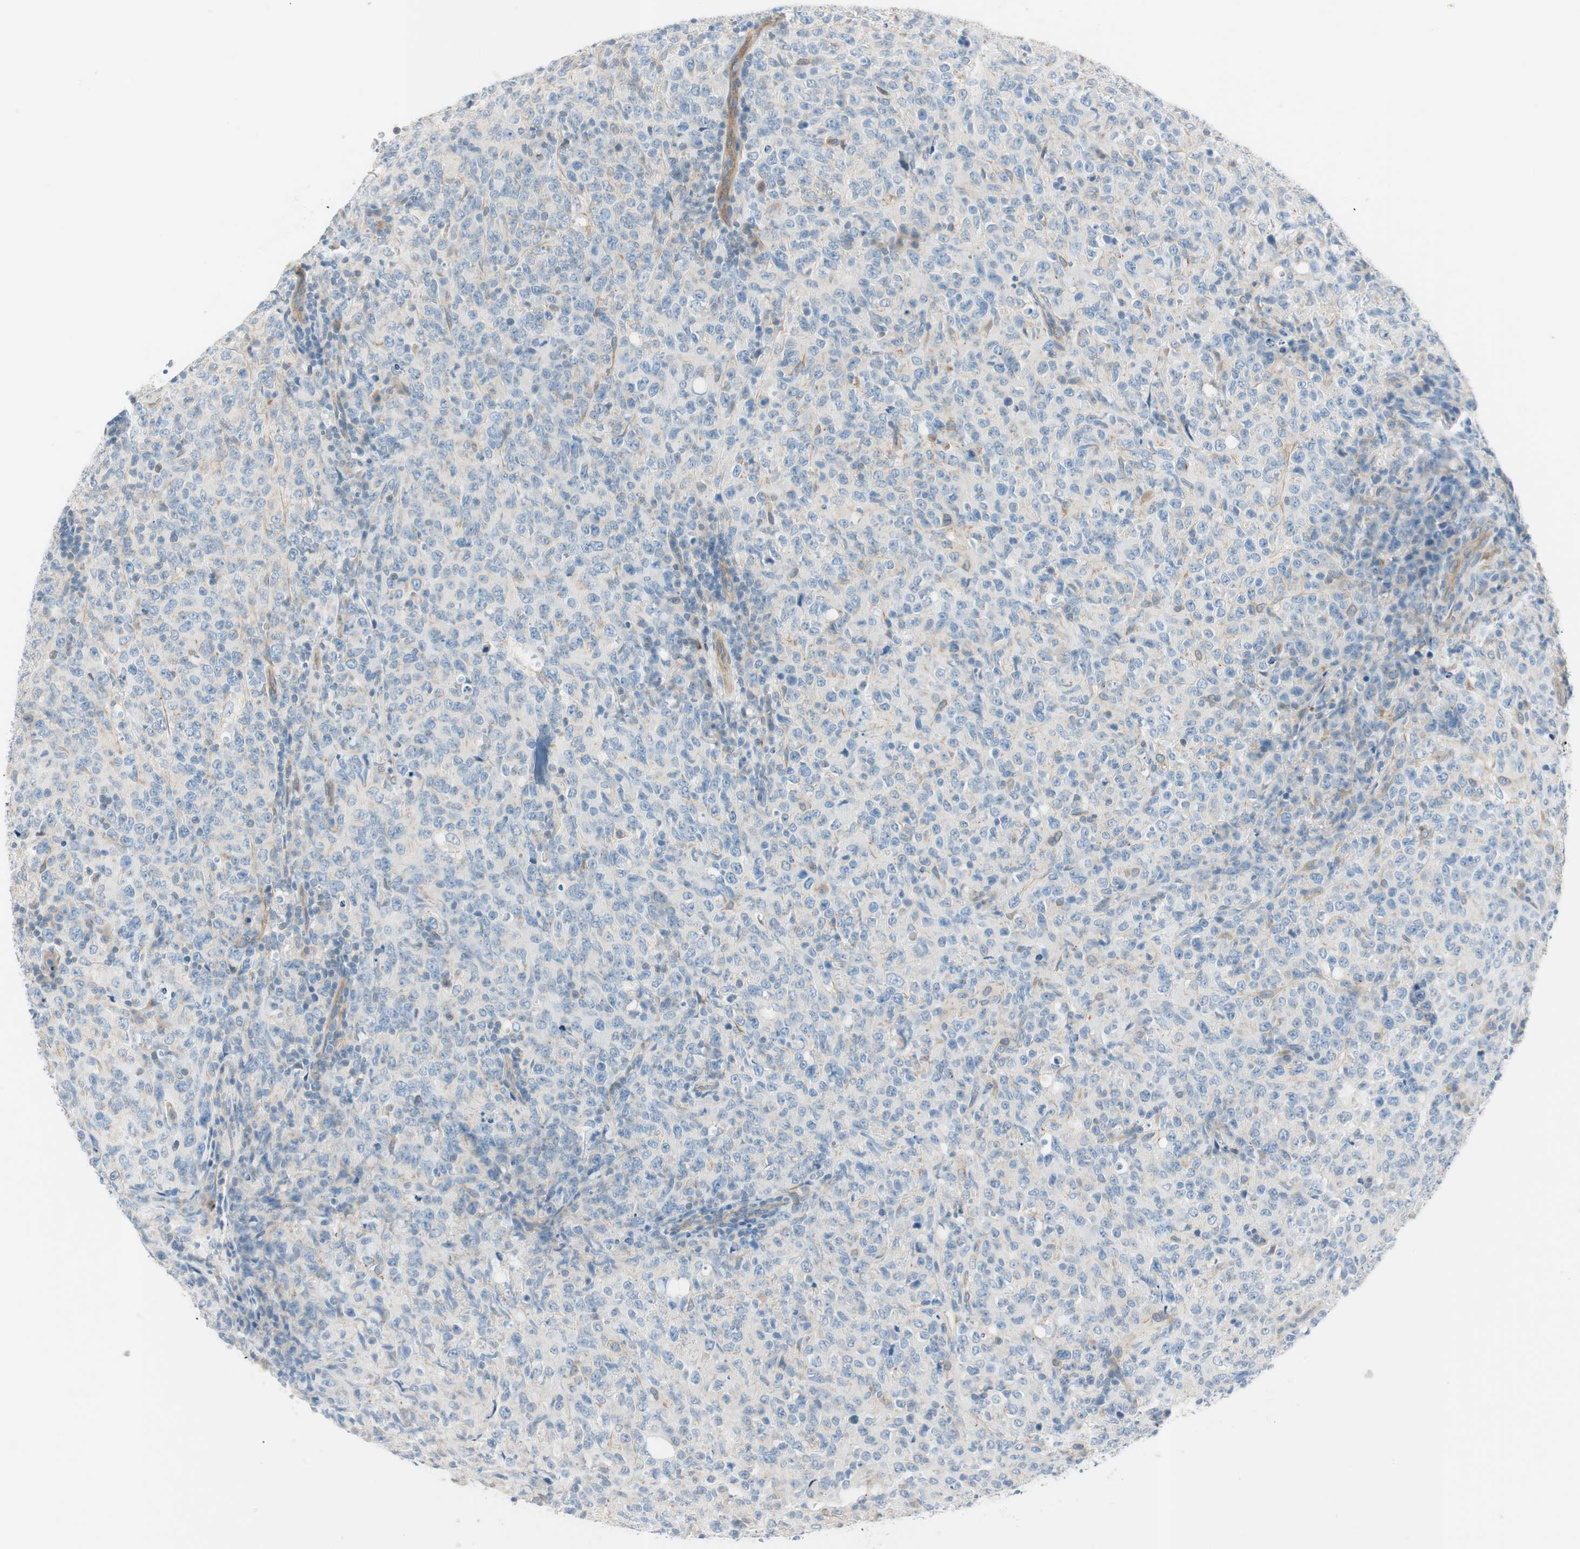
{"staining": {"intensity": "negative", "quantity": "none", "location": "none"}, "tissue": "lymphoma", "cell_type": "Tumor cells", "image_type": "cancer", "snomed": [{"axis": "morphology", "description": "Malignant lymphoma, non-Hodgkin's type, High grade"}, {"axis": "topography", "description": "Tonsil"}], "caption": "The immunohistochemistry (IHC) micrograph has no significant staining in tumor cells of lymphoma tissue. Brightfield microscopy of IHC stained with DAB (brown) and hematoxylin (blue), captured at high magnification.", "gene": "CDK3", "patient": {"sex": "female", "age": 36}}